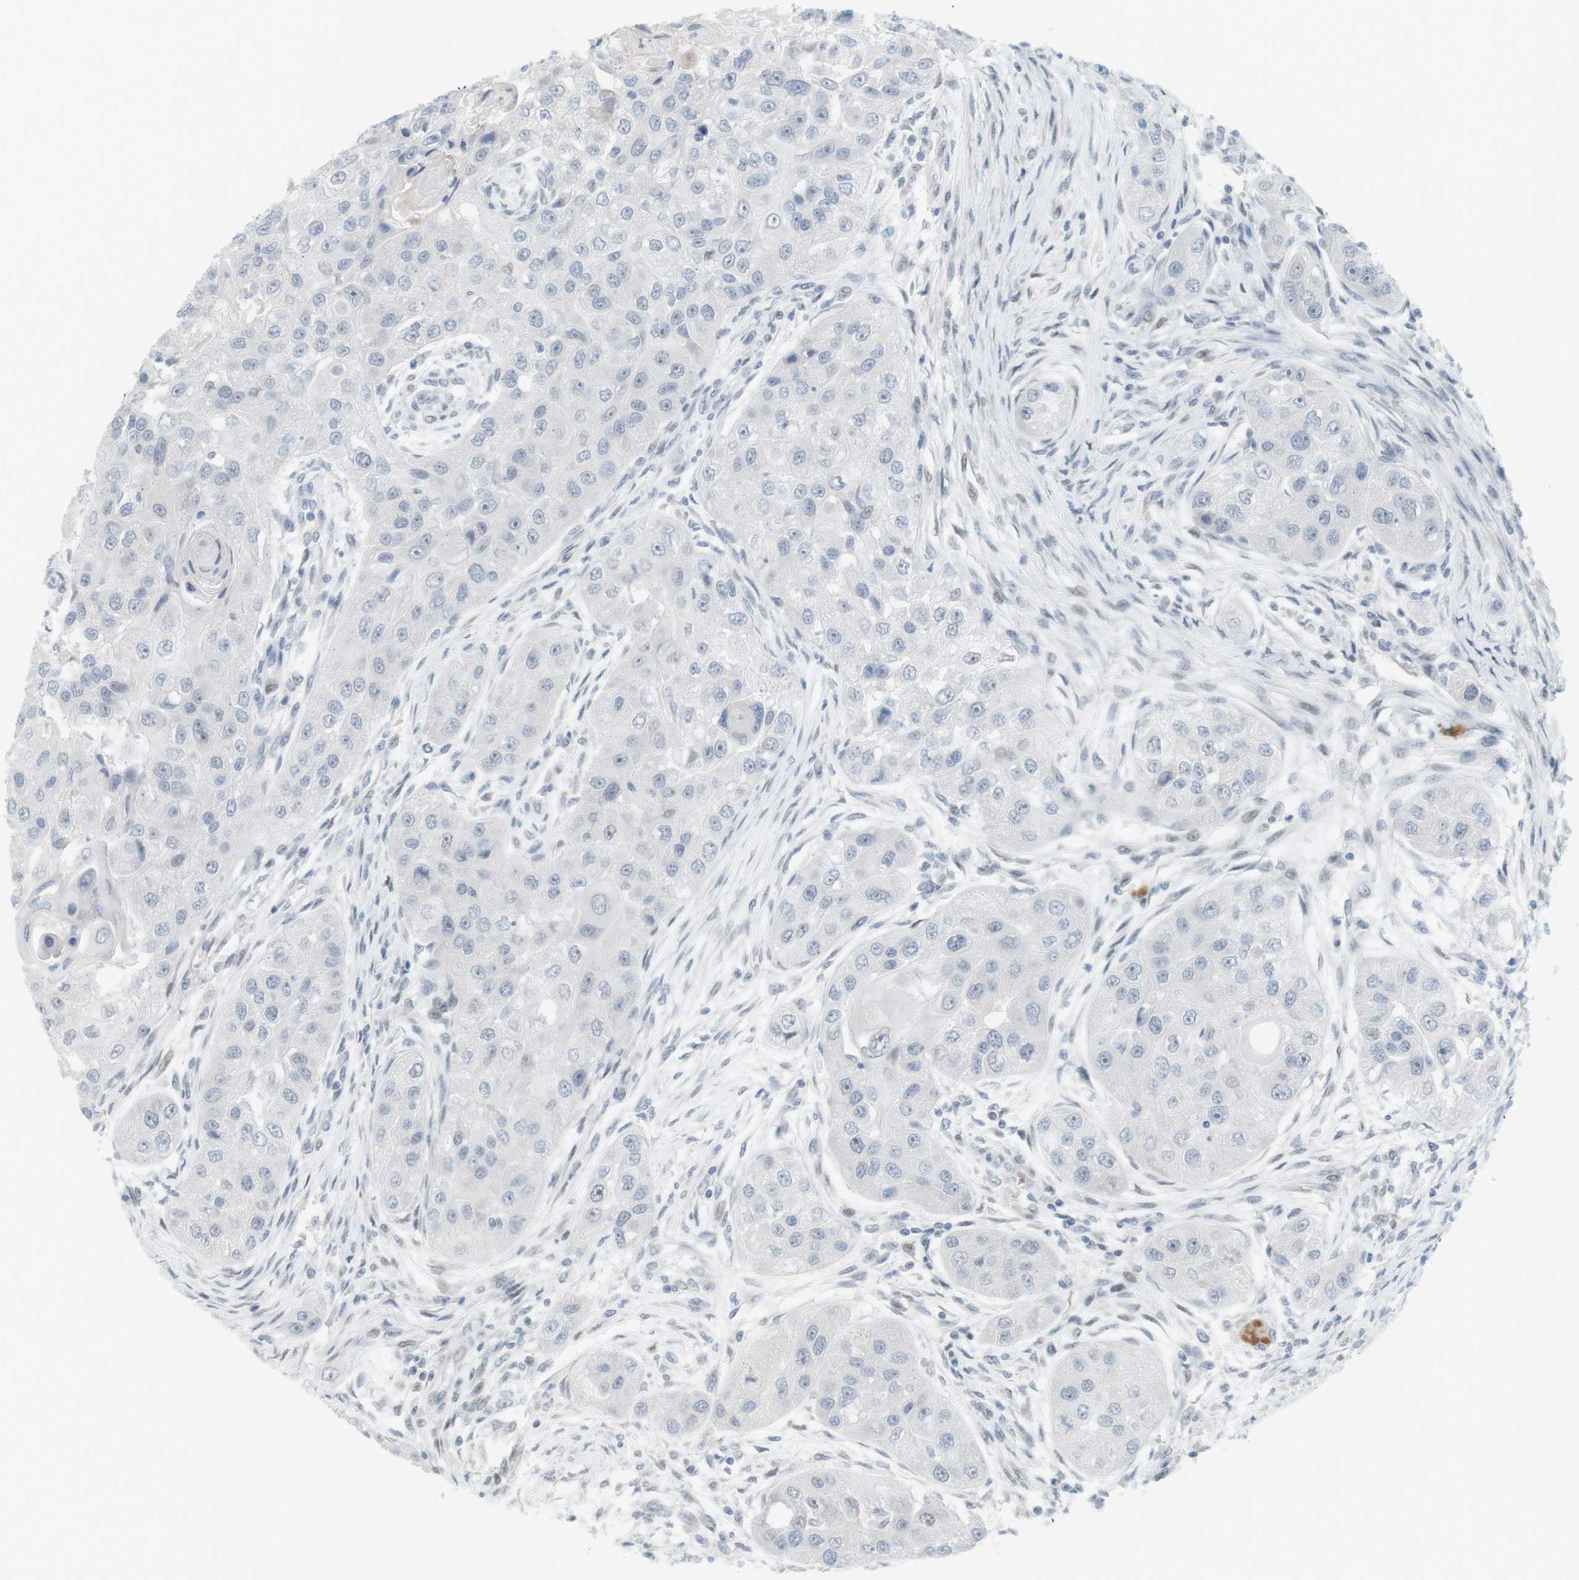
{"staining": {"intensity": "negative", "quantity": "none", "location": "none"}, "tissue": "head and neck cancer", "cell_type": "Tumor cells", "image_type": "cancer", "snomed": [{"axis": "morphology", "description": "Normal tissue, NOS"}, {"axis": "morphology", "description": "Squamous cell carcinoma, NOS"}, {"axis": "topography", "description": "Skeletal muscle"}, {"axis": "topography", "description": "Head-Neck"}], "caption": "Protein analysis of head and neck cancer (squamous cell carcinoma) displays no significant positivity in tumor cells.", "gene": "DMC1", "patient": {"sex": "male", "age": 51}}